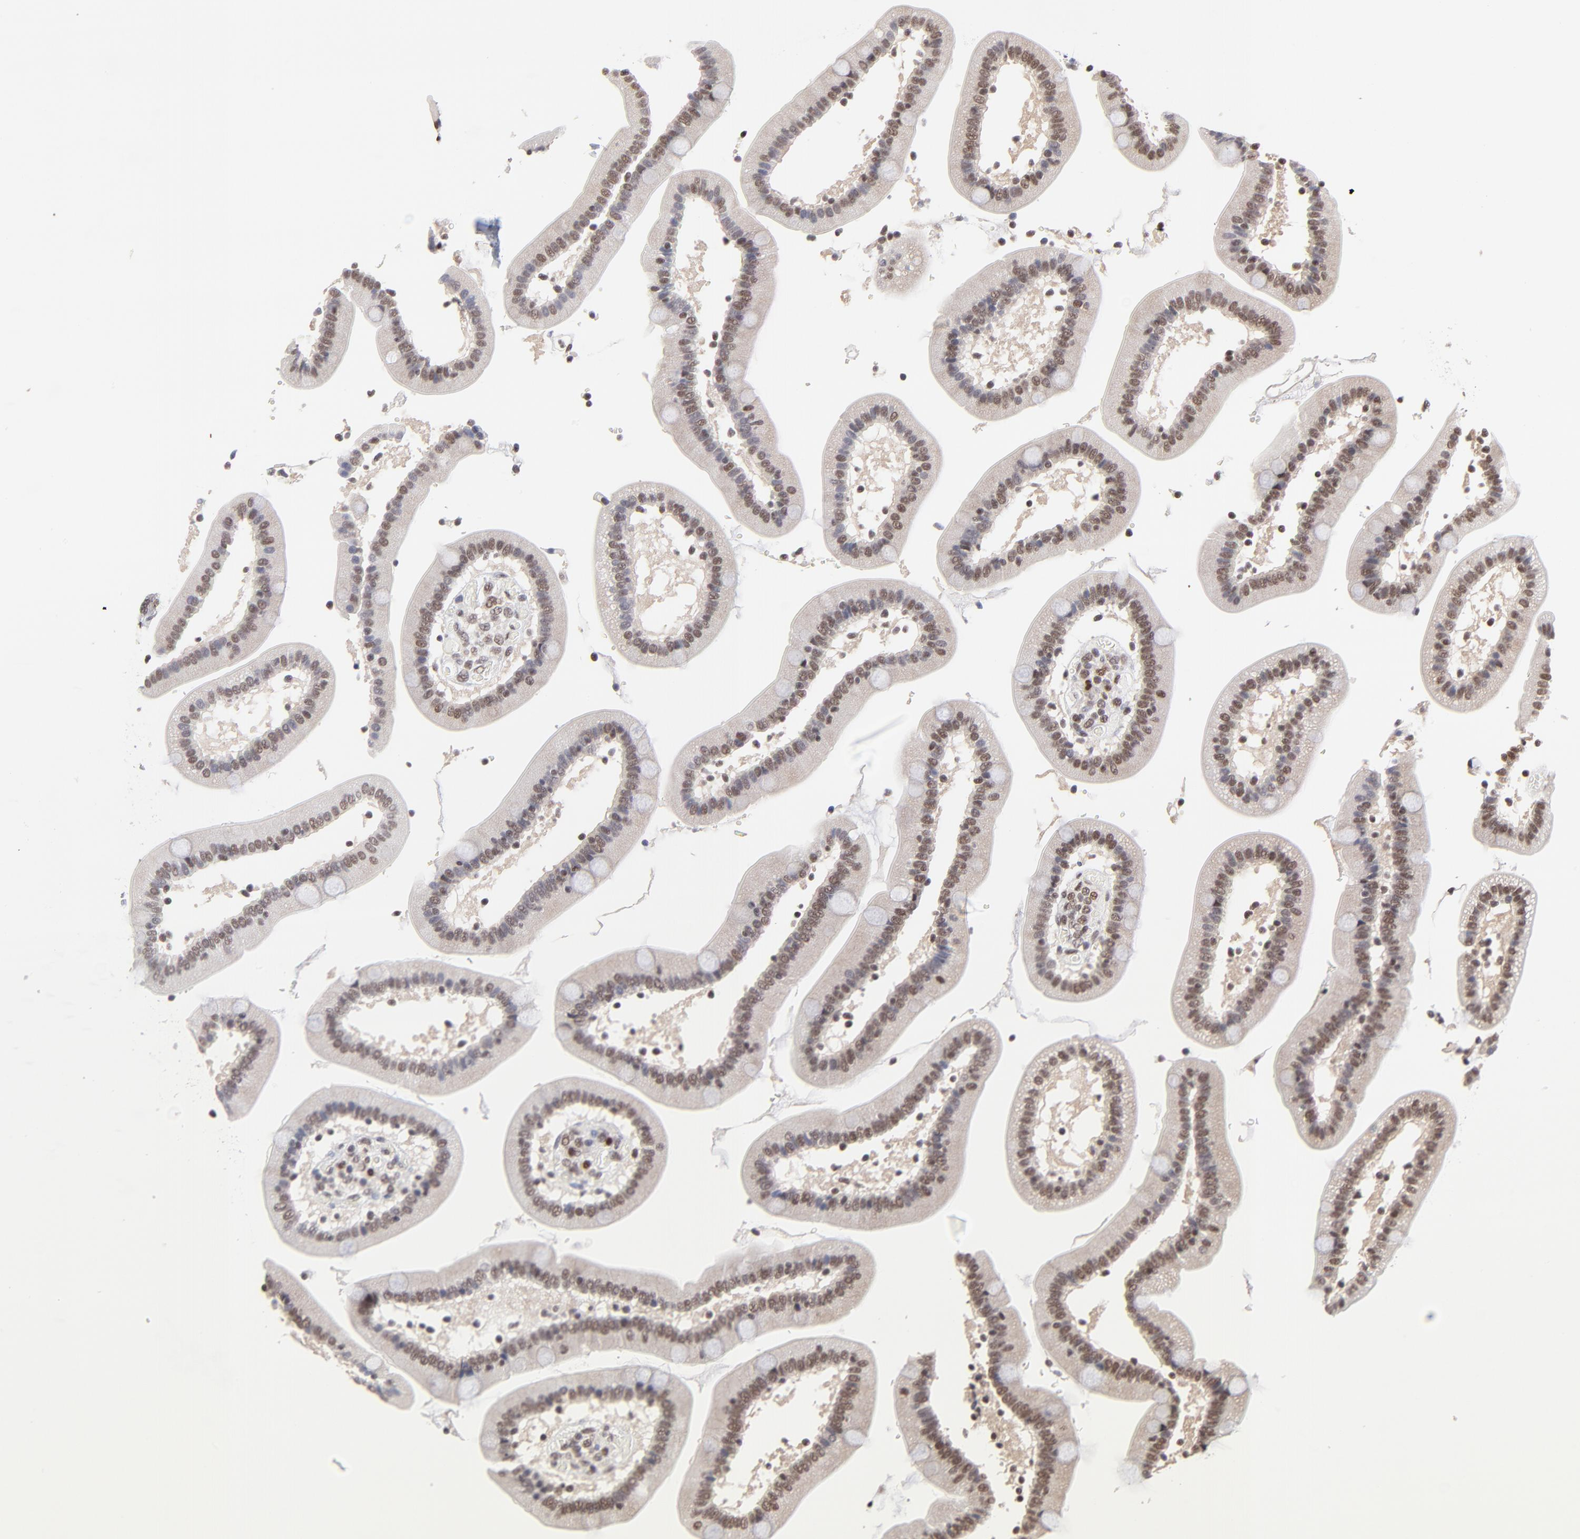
{"staining": {"intensity": "moderate", "quantity": ">75%", "location": "nuclear"}, "tissue": "duodenum", "cell_type": "Glandular cells", "image_type": "normal", "snomed": [{"axis": "morphology", "description": "Normal tissue, NOS"}, {"axis": "topography", "description": "Duodenum"}], "caption": "A histopathology image of duodenum stained for a protein reveals moderate nuclear brown staining in glandular cells. (DAB IHC with brightfield microscopy, high magnification).", "gene": "DSN1", "patient": {"sex": "male", "age": 66}}